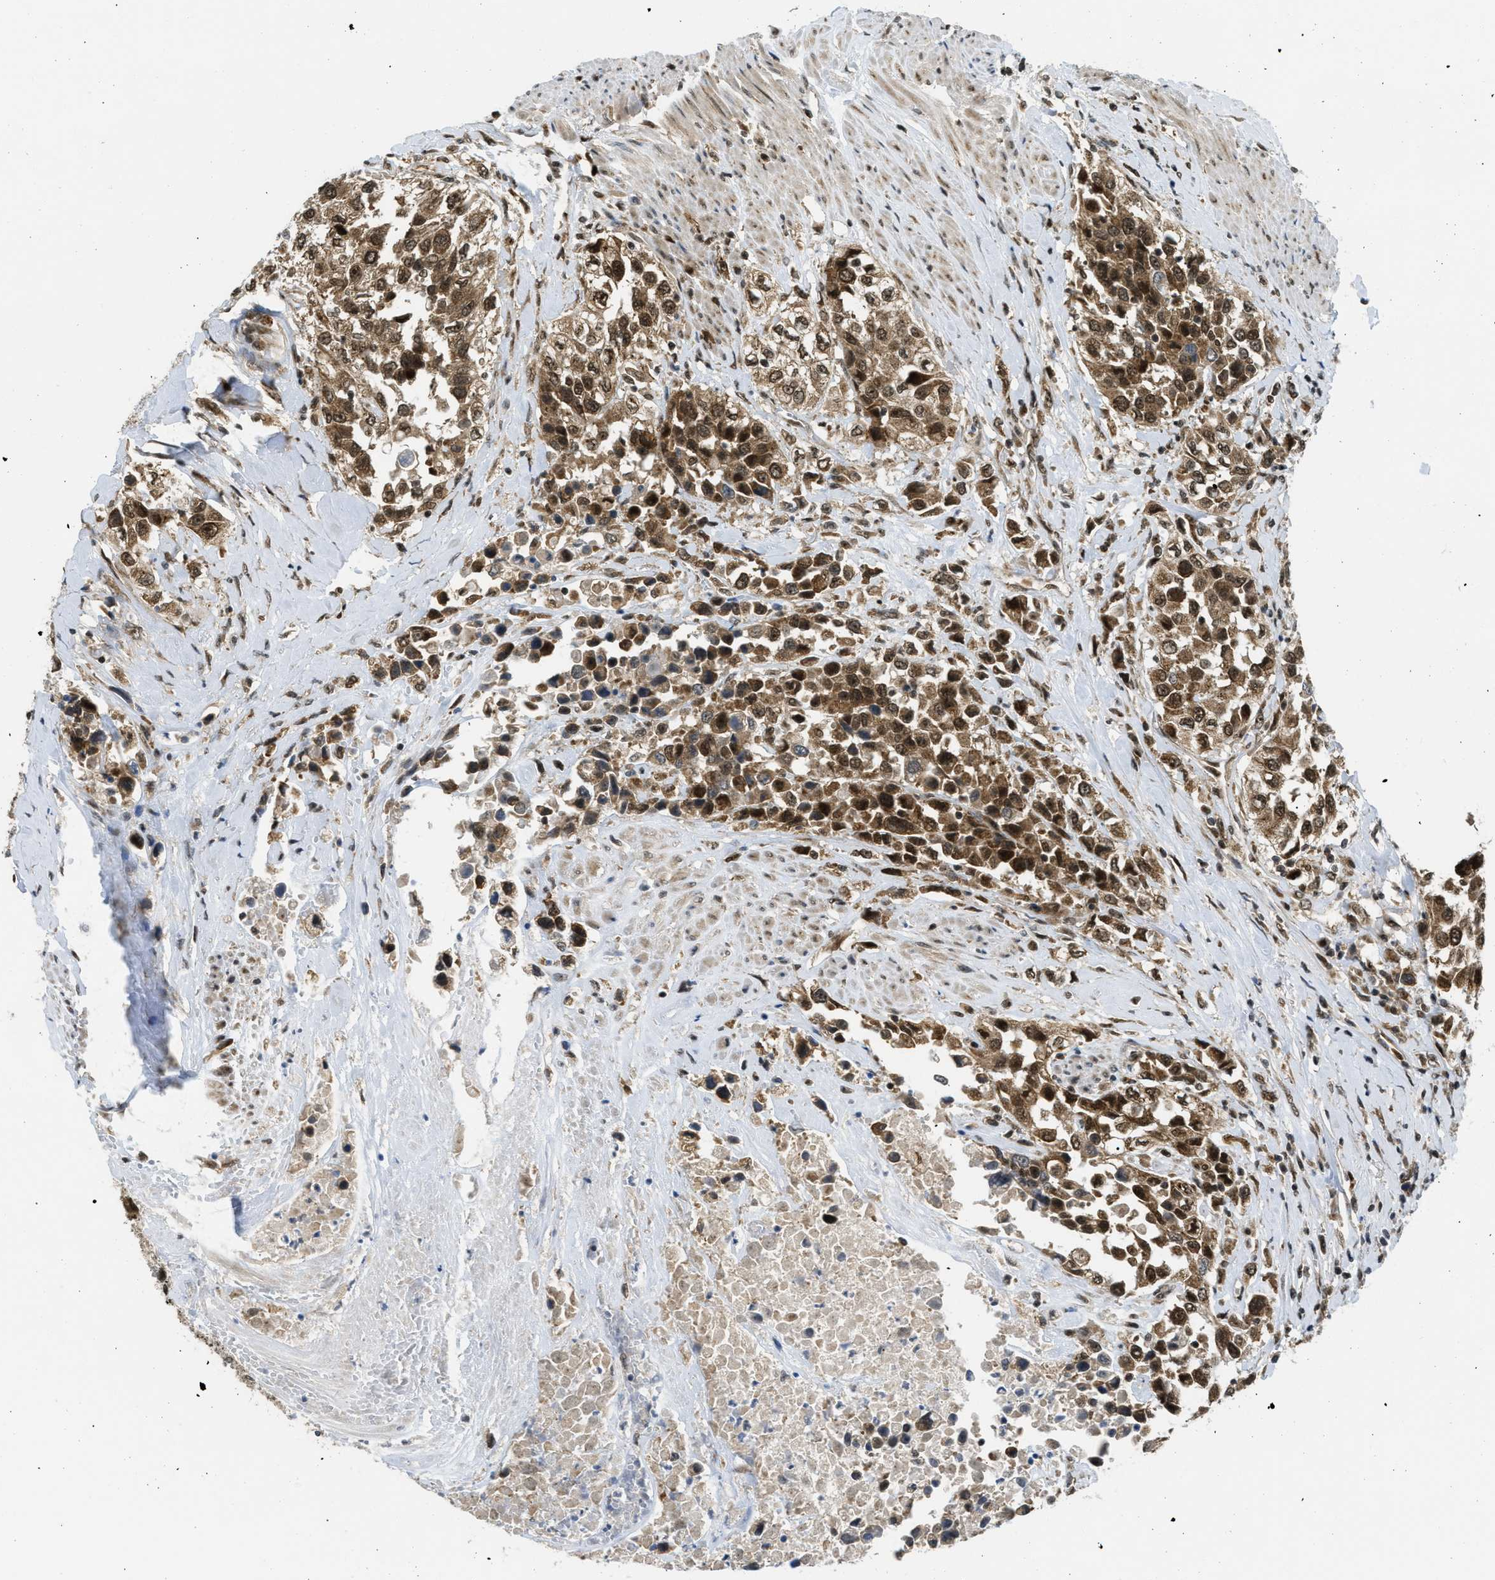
{"staining": {"intensity": "moderate", "quantity": ">75%", "location": "cytoplasmic/membranous,nuclear"}, "tissue": "urothelial cancer", "cell_type": "Tumor cells", "image_type": "cancer", "snomed": [{"axis": "morphology", "description": "Urothelial carcinoma, High grade"}, {"axis": "topography", "description": "Urinary bladder"}], "caption": "This image displays urothelial cancer stained with immunohistochemistry (IHC) to label a protein in brown. The cytoplasmic/membranous and nuclear of tumor cells show moderate positivity for the protein. Nuclei are counter-stained blue.", "gene": "TACC1", "patient": {"sex": "female", "age": 80}}